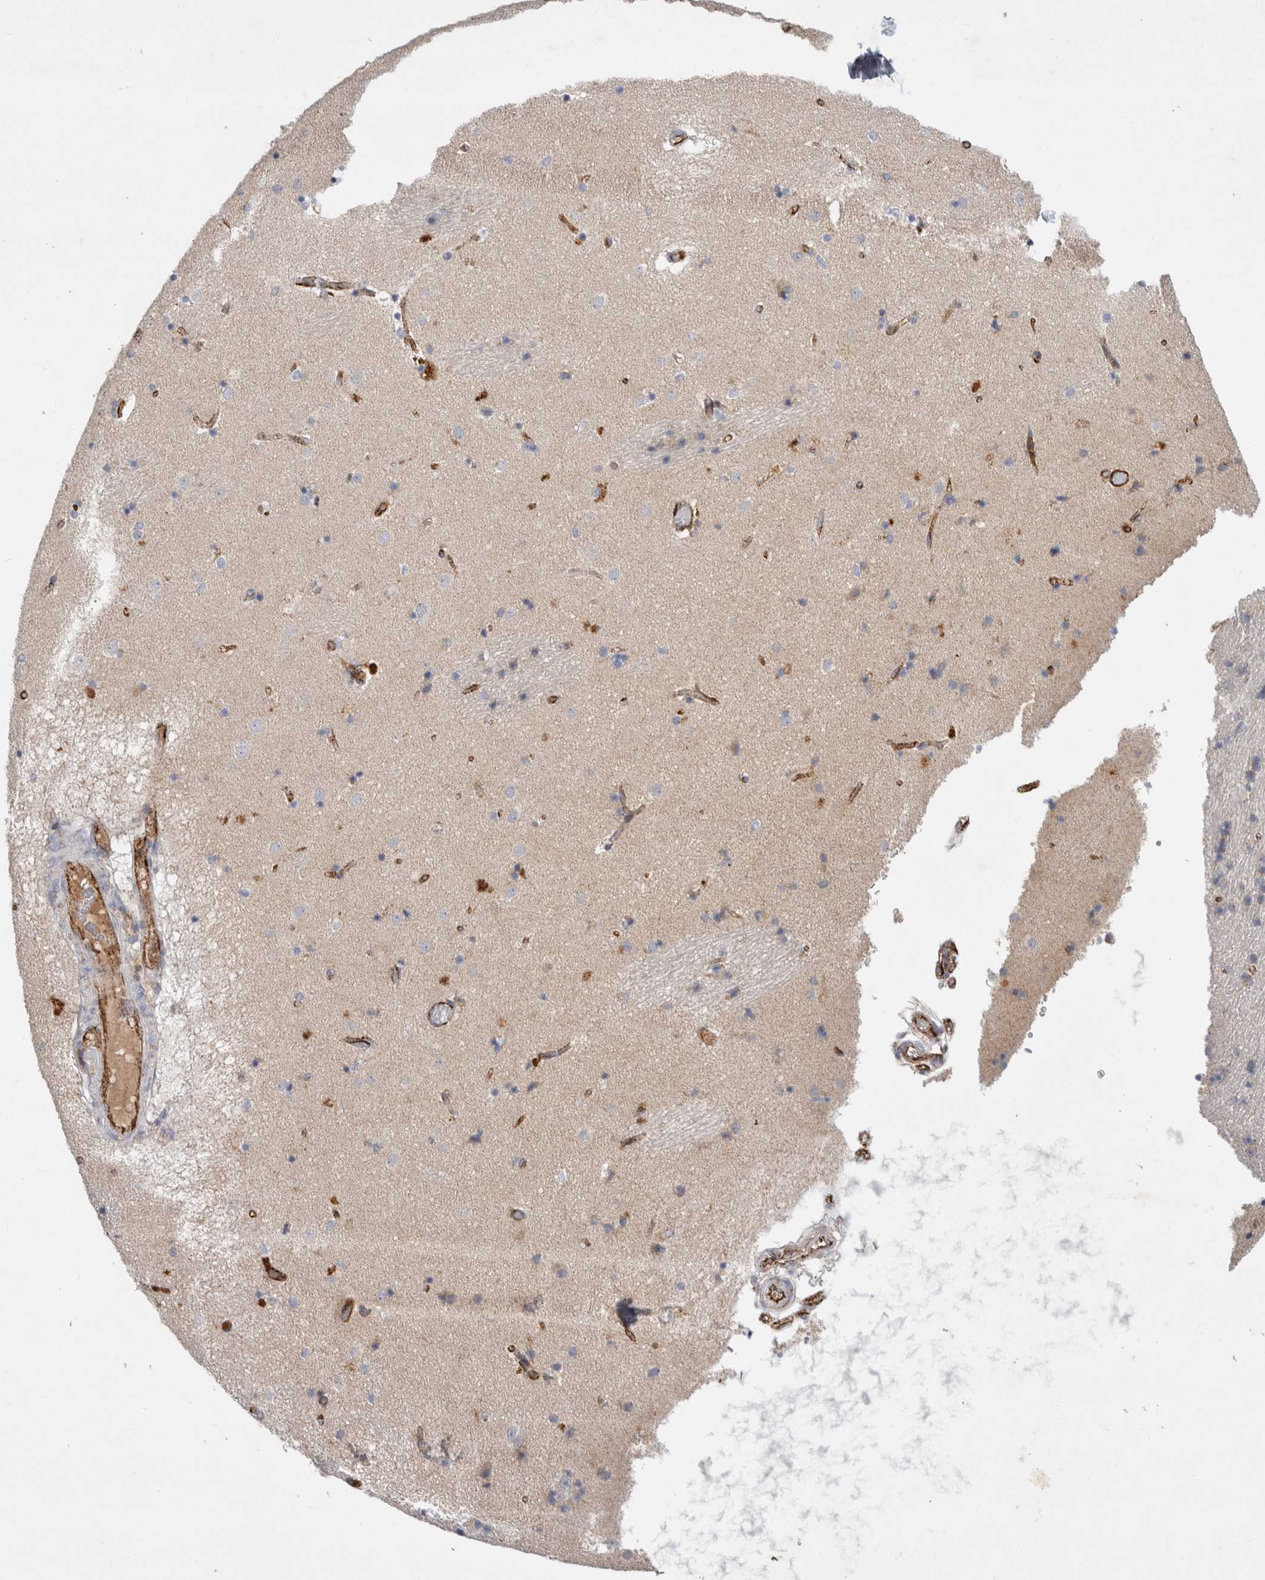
{"staining": {"intensity": "negative", "quantity": "none", "location": "none"}, "tissue": "caudate", "cell_type": "Glial cells", "image_type": "normal", "snomed": [{"axis": "morphology", "description": "Normal tissue, NOS"}, {"axis": "topography", "description": "Lateral ventricle wall"}], "caption": "DAB (3,3'-diaminobenzidine) immunohistochemical staining of benign caudate demonstrates no significant positivity in glial cells. The staining was performed using DAB (3,3'-diaminobenzidine) to visualize the protein expression in brown, while the nuclei were stained in blue with hematoxylin (Magnification: 20x).", "gene": "IARS2", "patient": {"sex": "male", "age": 70}}